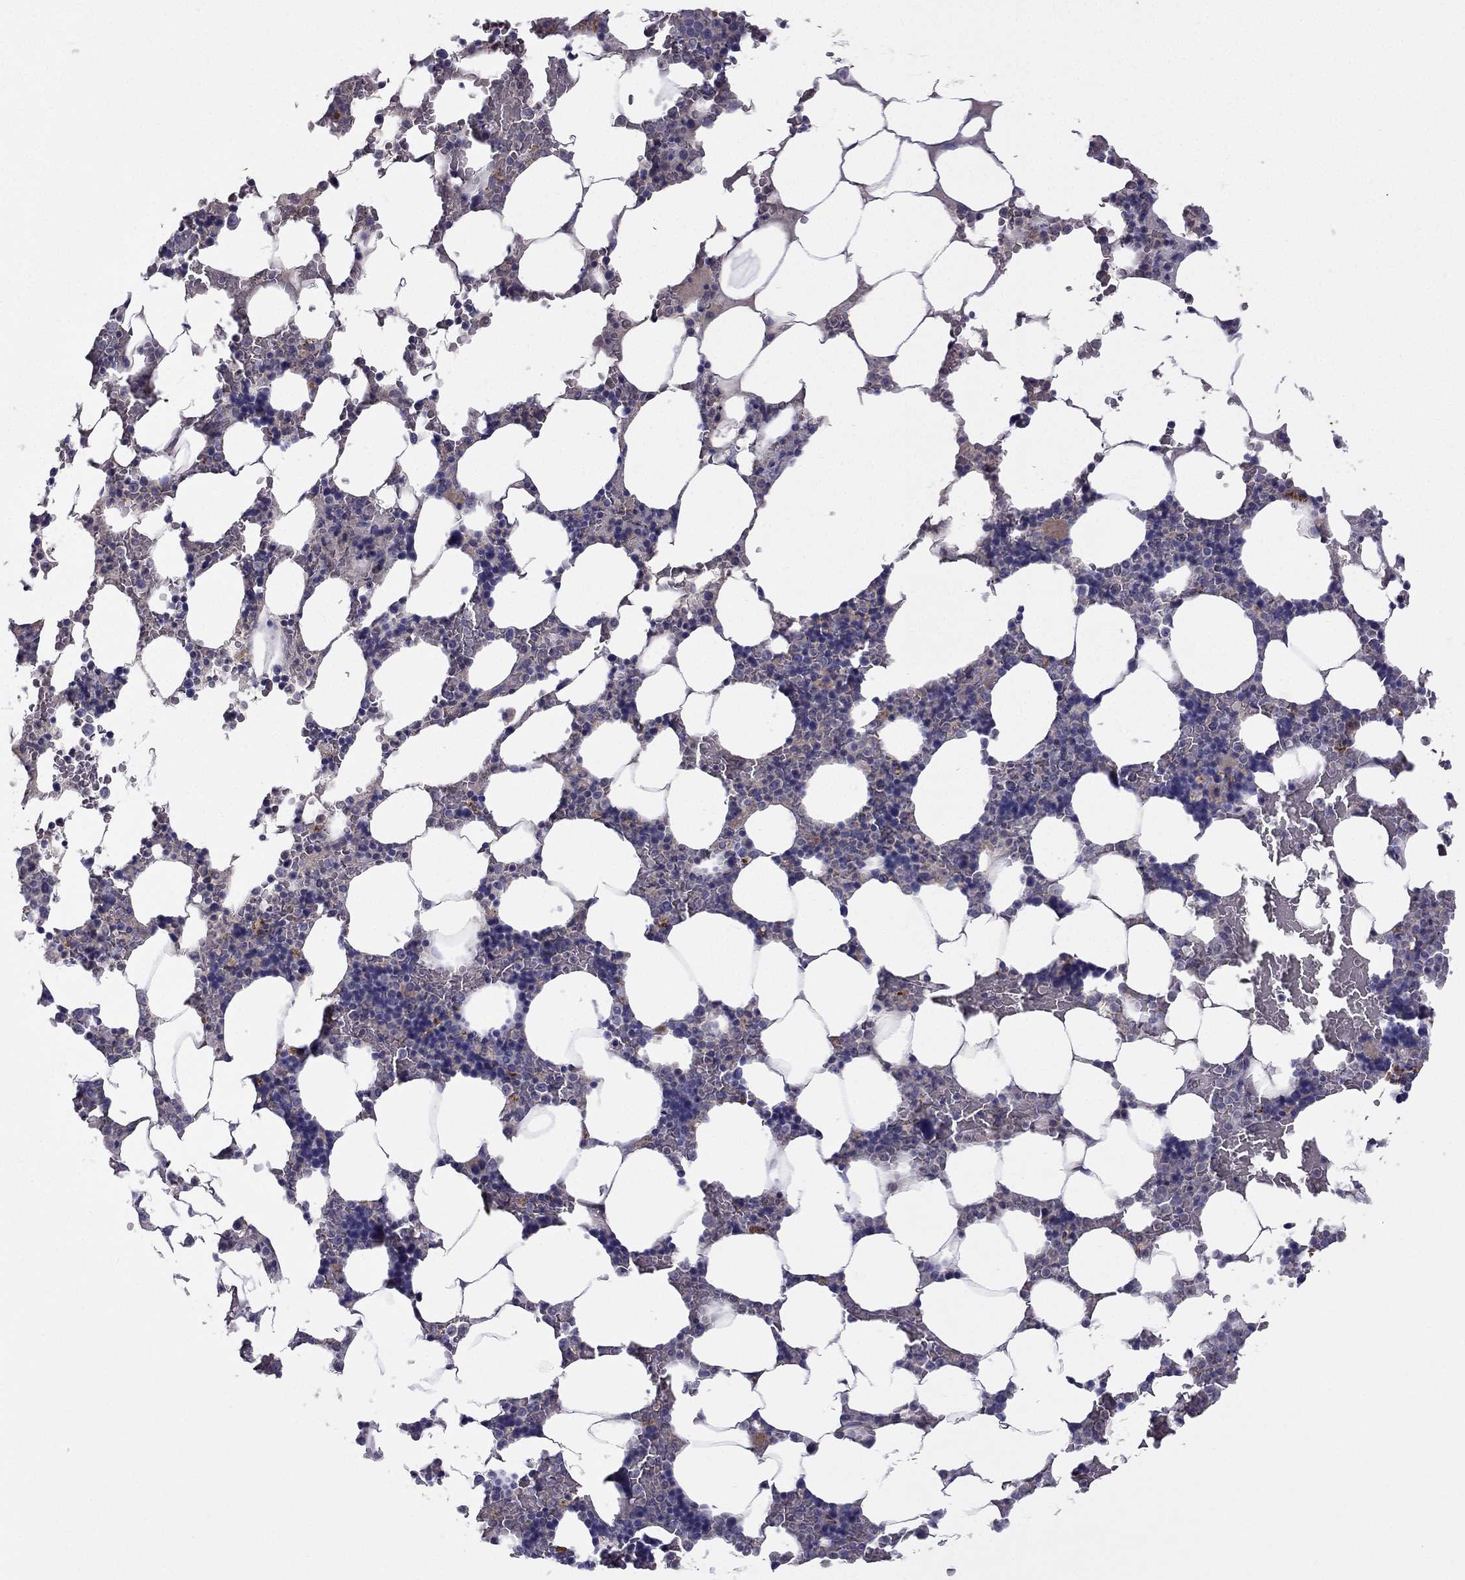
{"staining": {"intensity": "negative", "quantity": "none", "location": "none"}, "tissue": "bone marrow", "cell_type": "Hematopoietic cells", "image_type": "normal", "snomed": [{"axis": "morphology", "description": "Normal tissue, NOS"}, {"axis": "topography", "description": "Bone marrow"}], "caption": "DAB immunohistochemical staining of benign human bone marrow displays no significant positivity in hematopoietic cells. Brightfield microscopy of immunohistochemistry (IHC) stained with DAB (3,3'-diaminobenzidine) (brown) and hematoxylin (blue), captured at high magnification.", "gene": "STOML3", "patient": {"sex": "male", "age": 51}}